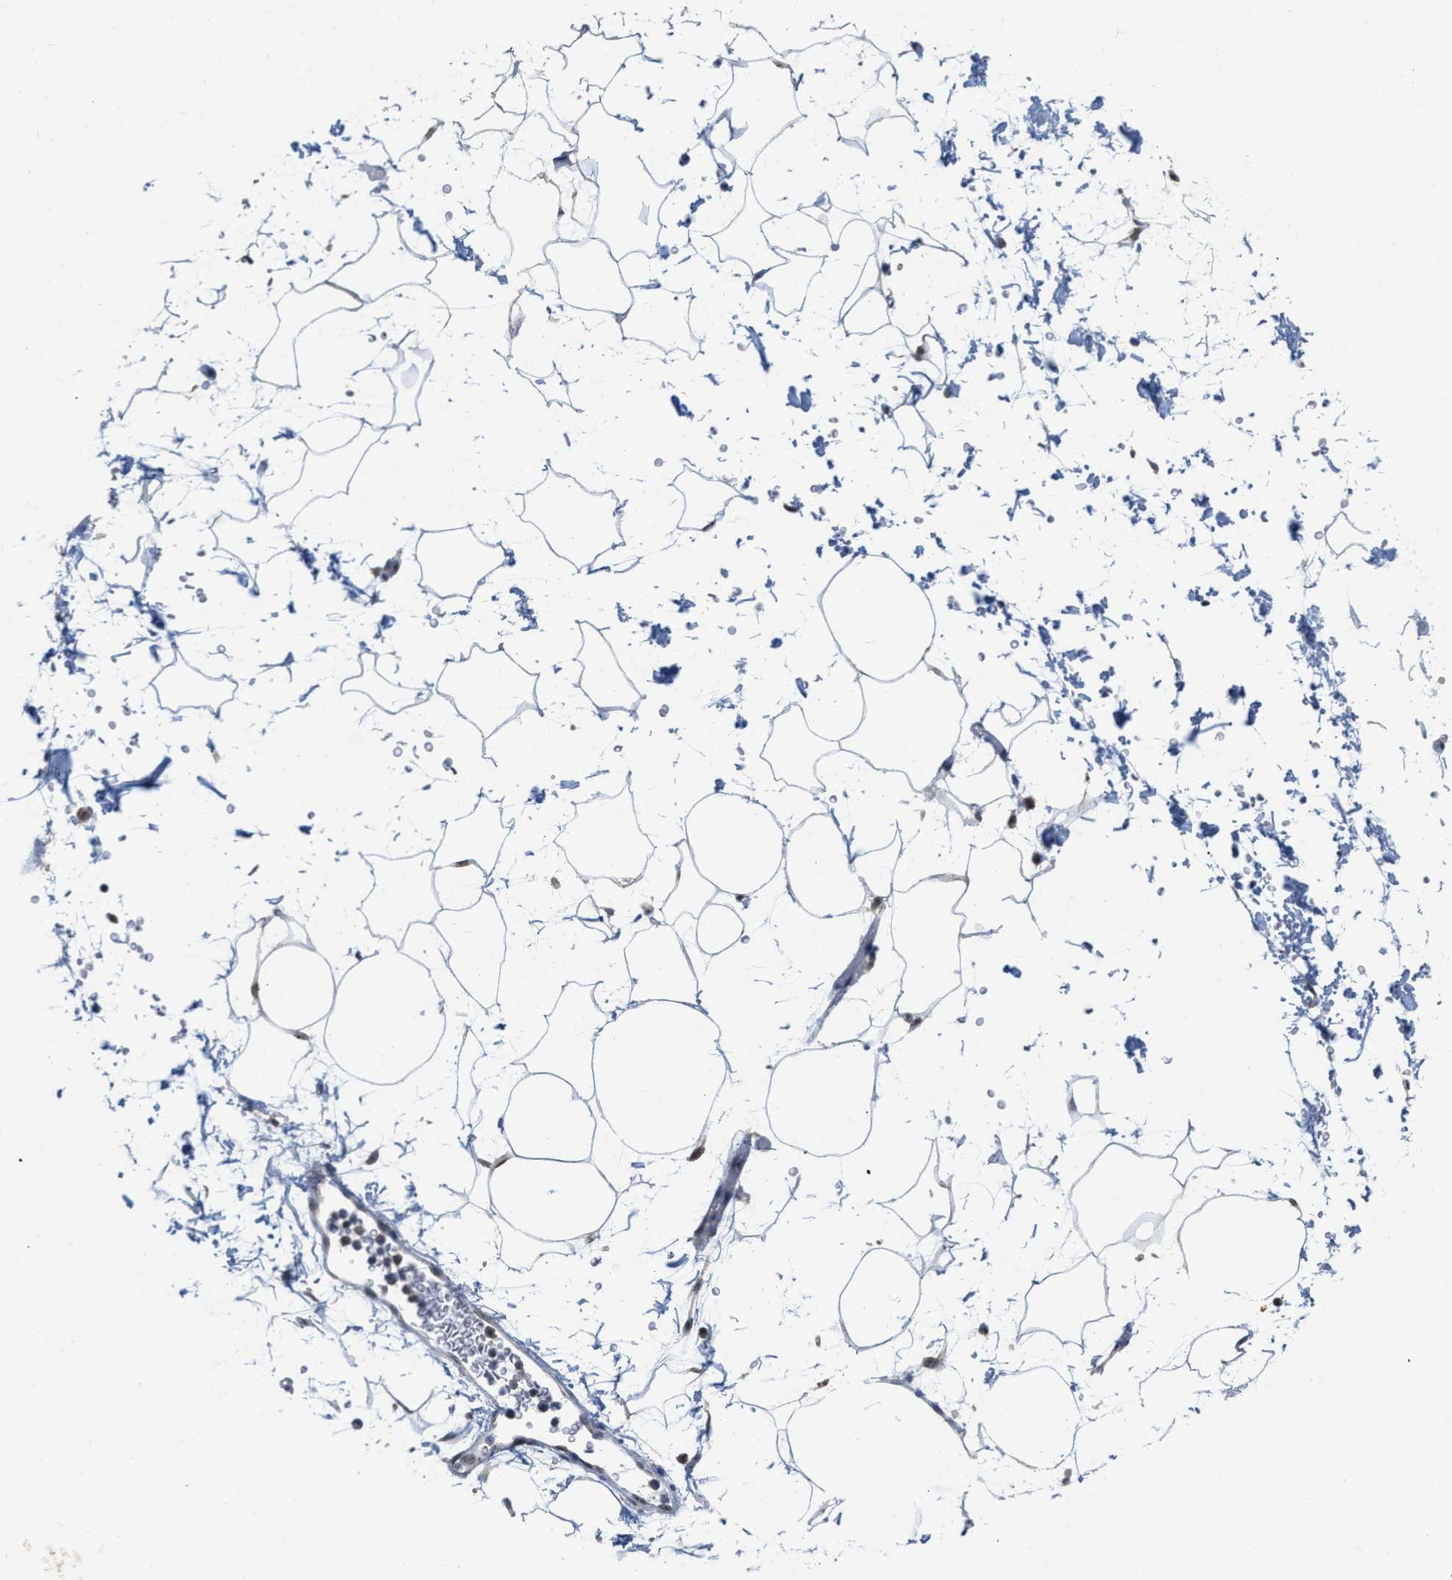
{"staining": {"intensity": "weak", "quantity": "<25%", "location": "nuclear"}, "tissue": "adipose tissue", "cell_type": "Adipocytes", "image_type": "normal", "snomed": [{"axis": "morphology", "description": "Normal tissue, NOS"}, {"axis": "topography", "description": "Soft tissue"}], "caption": "Adipose tissue was stained to show a protein in brown. There is no significant staining in adipocytes. (Stains: DAB (3,3'-diaminobenzidine) immunohistochemistry (IHC) with hematoxylin counter stain, Microscopy: brightfield microscopy at high magnification).", "gene": "ELAC2", "patient": {"sex": "male", "age": 72}}